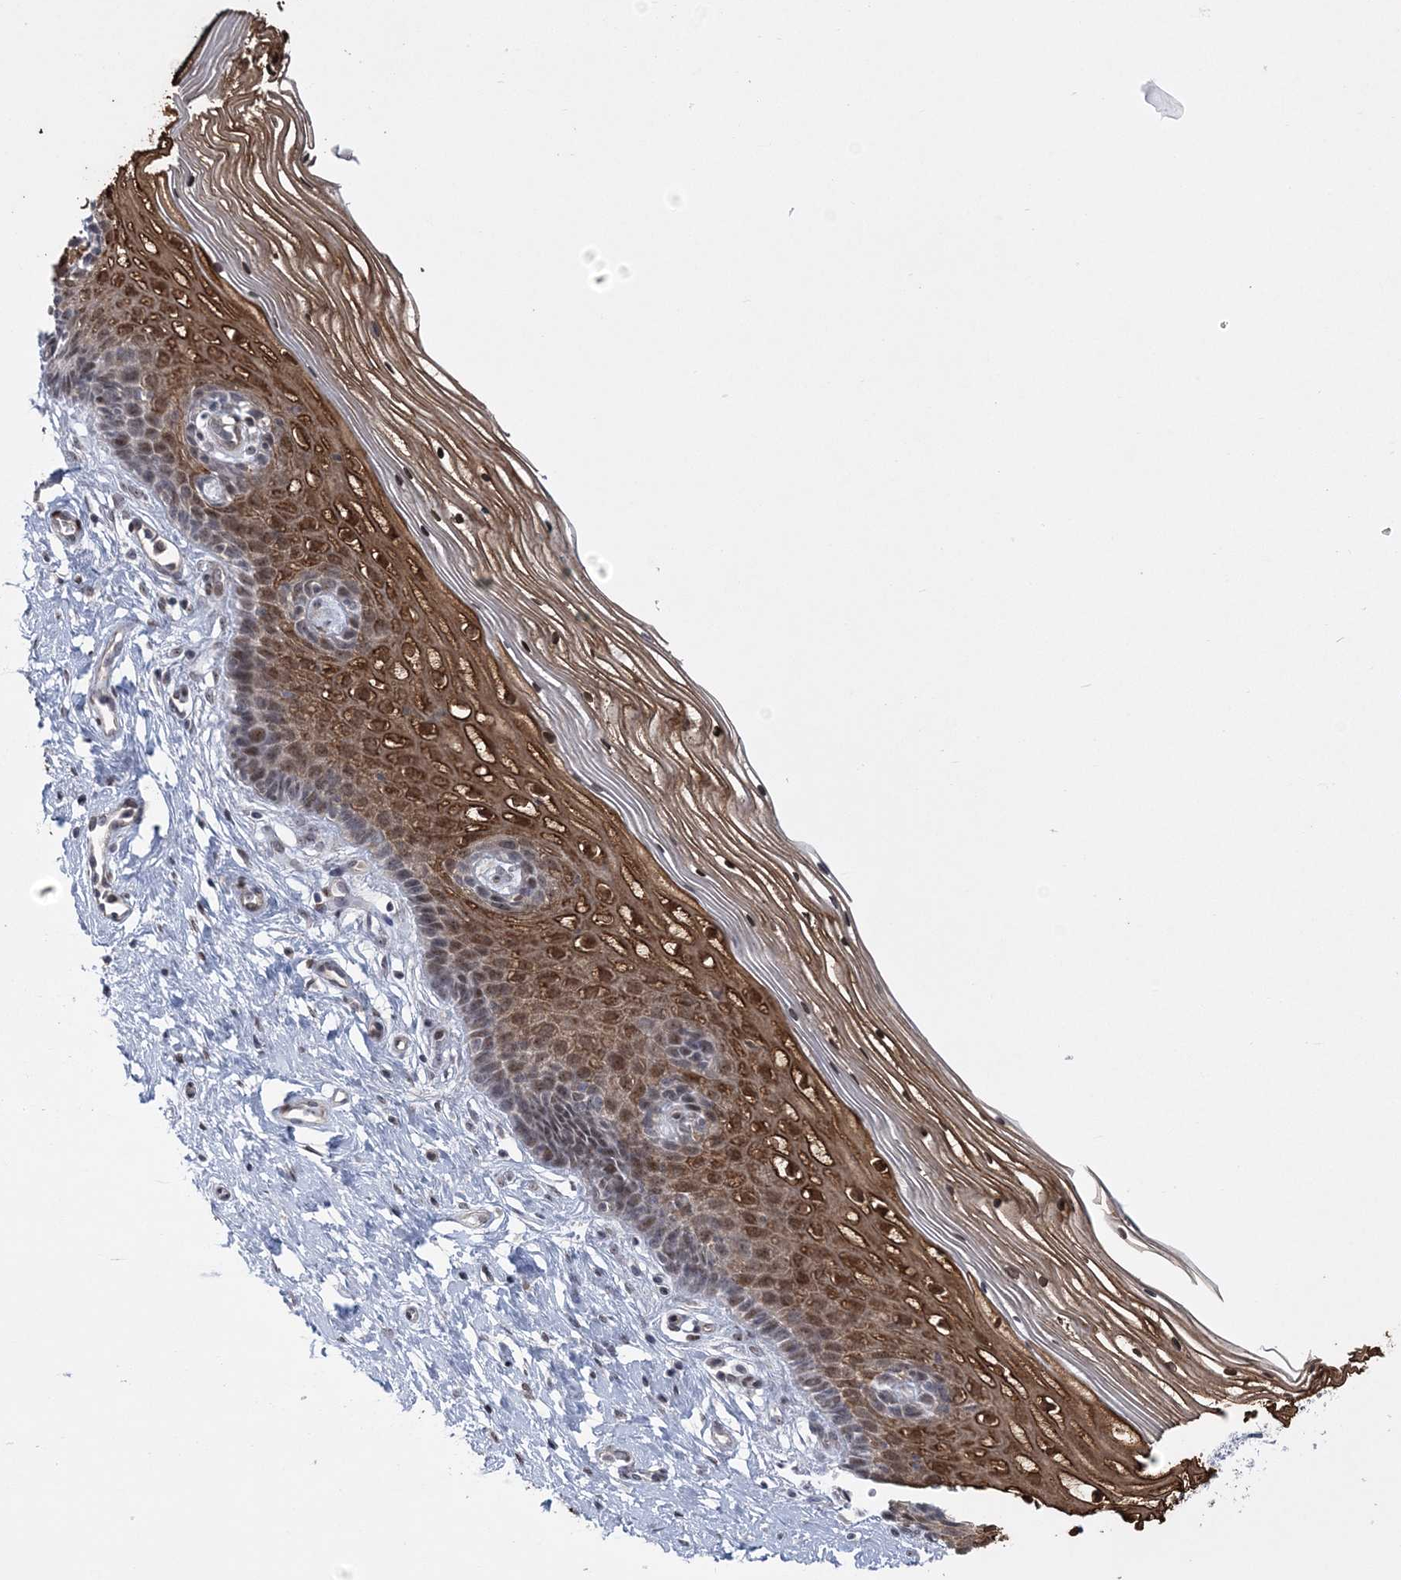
{"staining": {"intensity": "negative", "quantity": "none", "location": "none"}, "tissue": "cervix", "cell_type": "Glandular cells", "image_type": "normal", "snomed": [{"axis": "morphology", "description": "Normal tissue, NOS"}, {"axis": "topography", "description": "Cervix"}], "caption": "IHC micrograph of unremarkable cervix: human cervix stained with DAB (3,3'-diaminobenzidine) exhibits no significant protein staining in glandular cells. (DAB (3,3'-diaminobenzidine) IHC, high magnification).", "gene": "HOMEZ", "patient": {"sex": "female", "age": 33}}